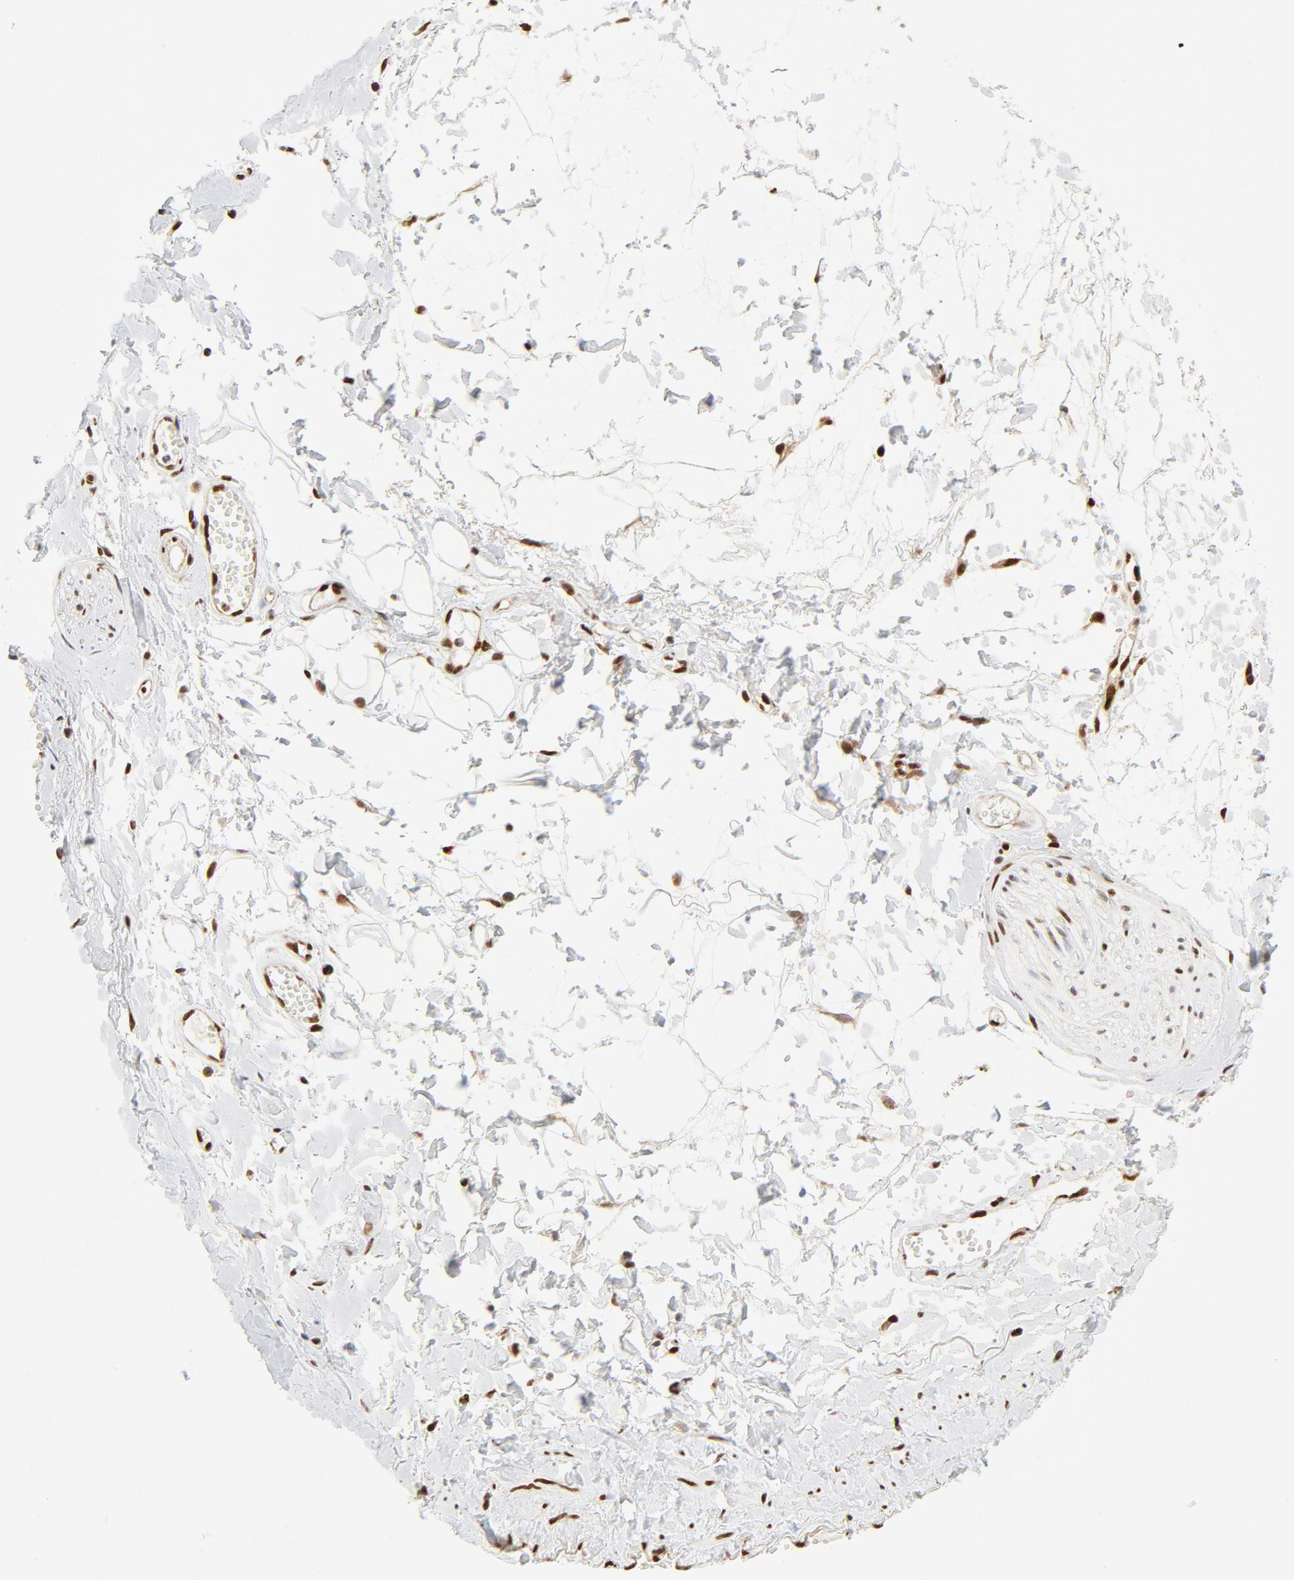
{"staining": {"intensity": "strong", "quantity": ">75%", "location": "nuclear"}, "tissue": "adipose tissue", "cell_type": "Adipocytes", "image_type": "normal", "snomed": [{"axis": "morphology", "description": "Normal tissue, NOS"}, {"axis": "morphology", "description": "Inflammation, NOS"}, {"axis": "topography", "description": "Salivary gland"}, {"axis": "topography", "description": "Peripheral nerve tissue"}], "caption": "Protein expression analysis of unremarkable human adipose tissue reveals strong nuclear staining in about >75% of adipocytes.", "gene": "MEF2A", "patient": {"sex": "female", "age": 75}}